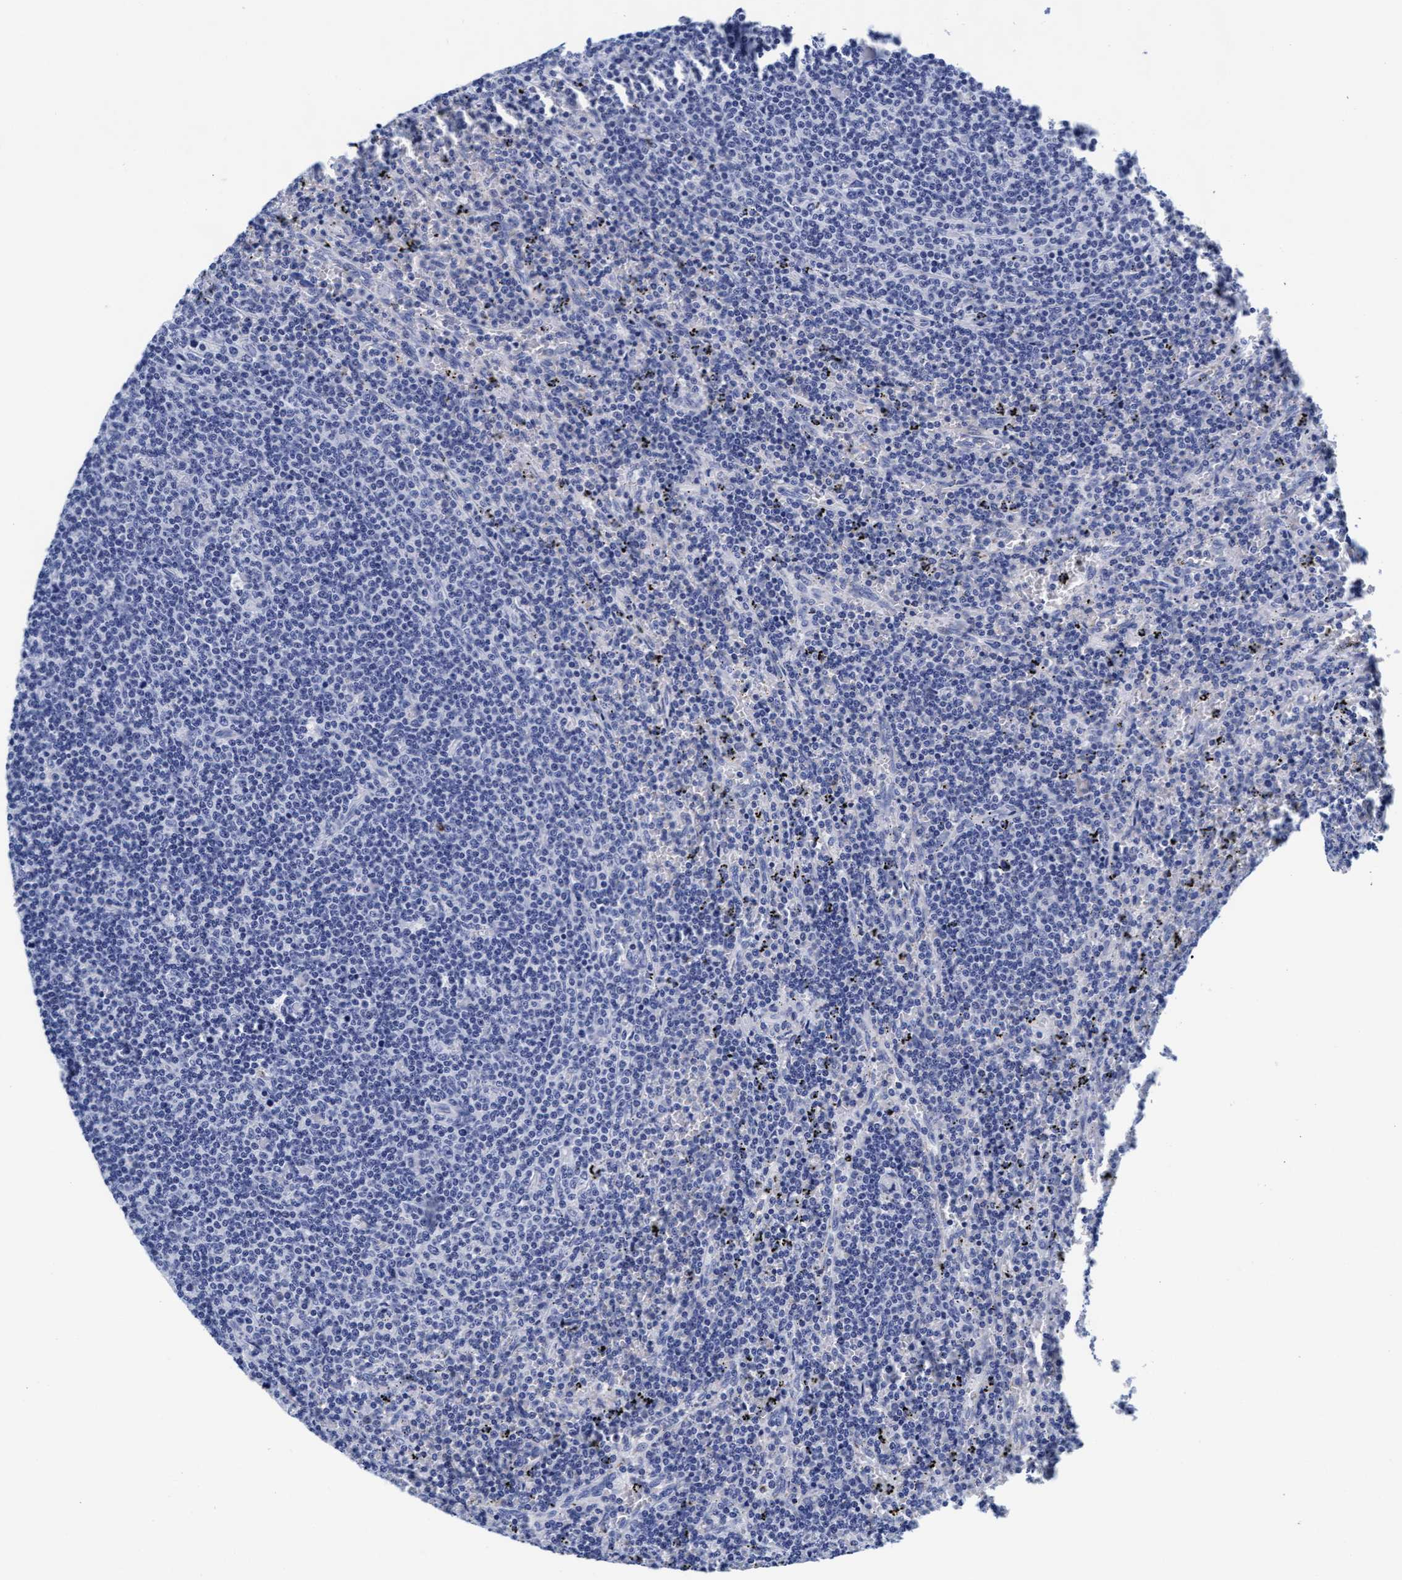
{"staining": {"intensity": "negative", "quantity": "none", "location": "none"}, "tissue": "lymphoma", "cell_type": "Tumor cells", "image_type": "cancer", "snomed": [{"axis": "morphology", "description": "Malignant lymphoma, non-Hodgkin's type, Low grade"}, {"axis": "topography", "description": "Spleen"}], "caption": "Immunohistochemistry photomicrograph of neoplastic tissue: human malignant lymphoma, non-Hodgkin's type (low-grade) stained with DAB (3,3'-diaminobenzidine) shows no significant protein staining in tumor cells.", "gene": "ARSG", "patient": {"sex": "female", "age": 50}}